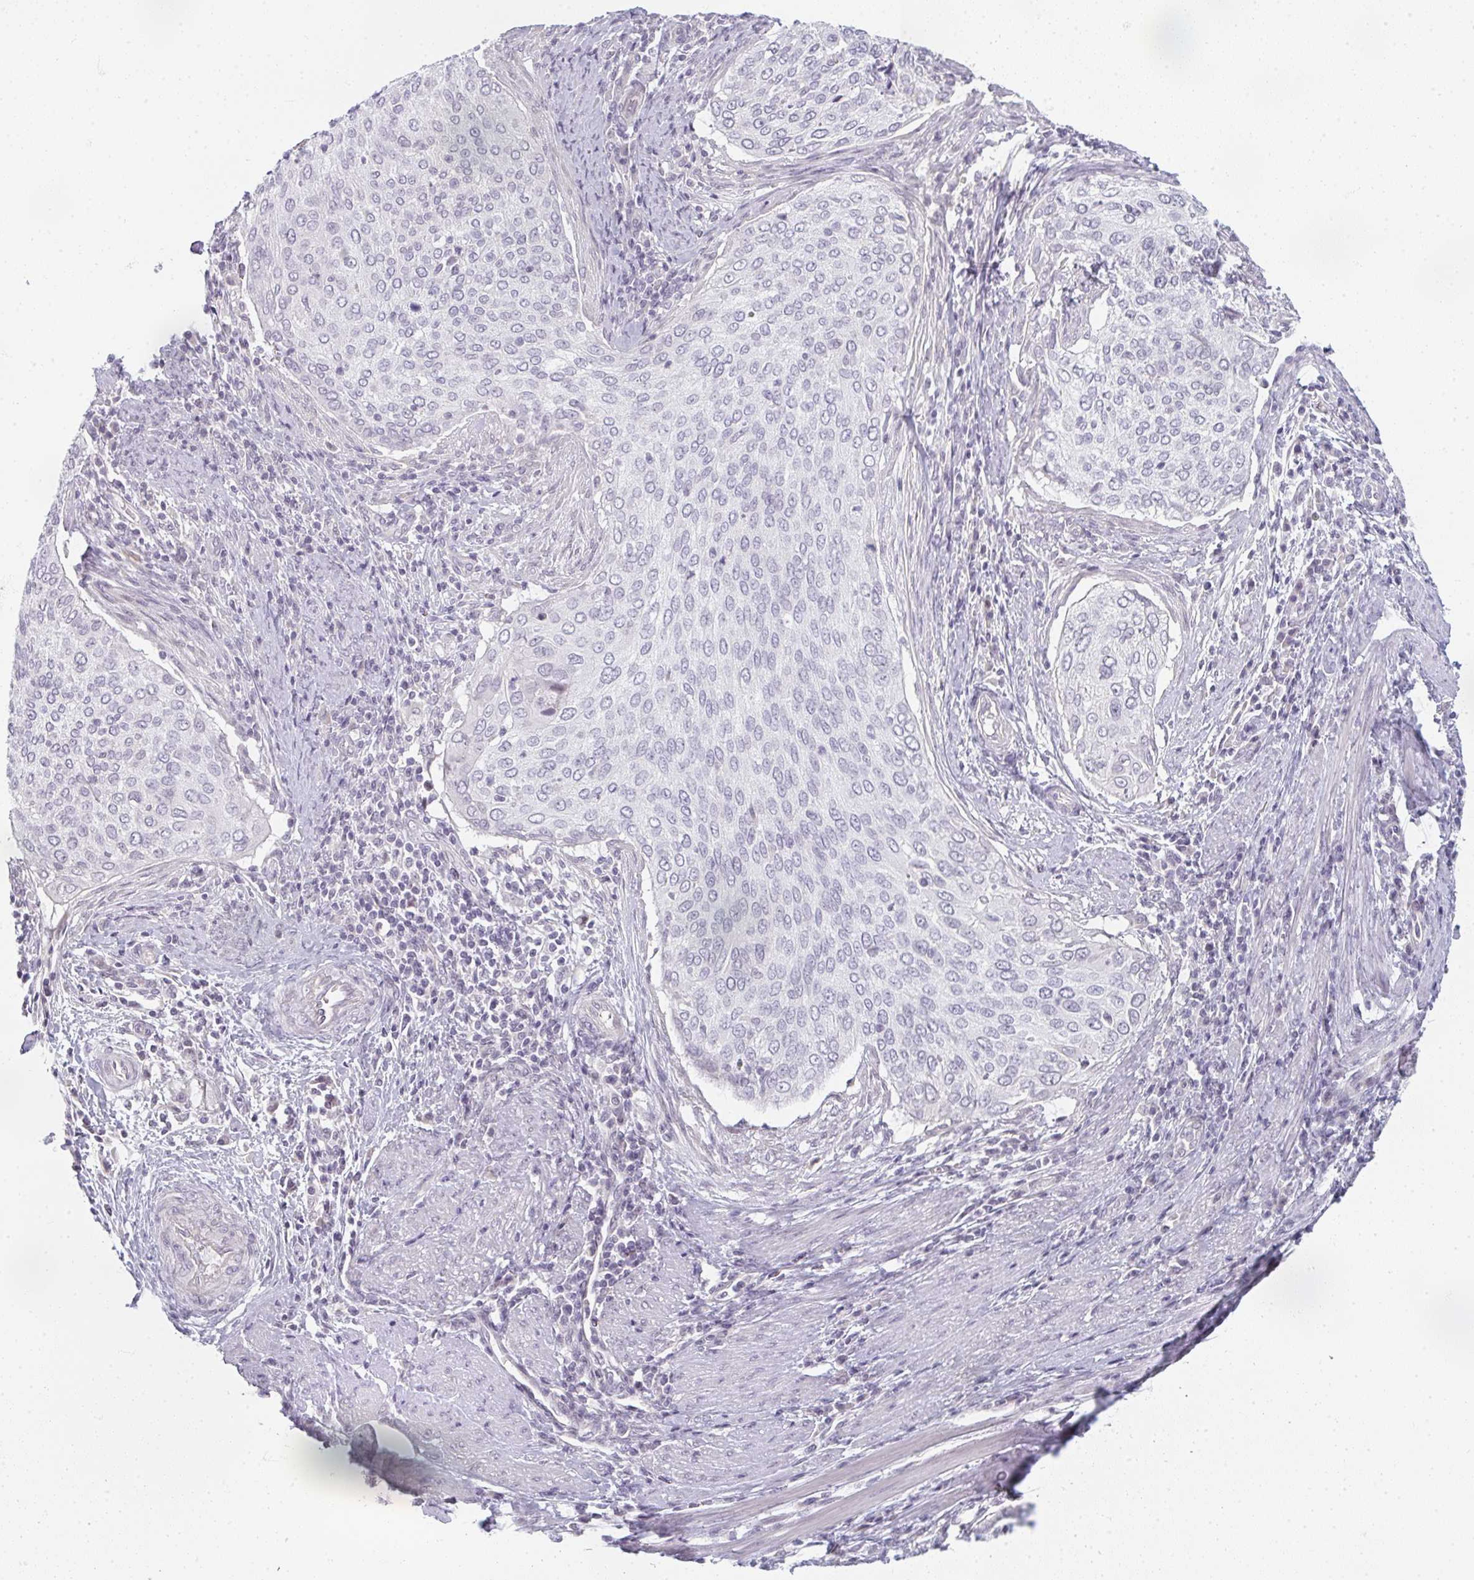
{"staining": {"intensity": "negative", "quantity": "none", "location": "none"}, "tissue": "cervical cancer", "cell_type": "Tumor cells", "image_type": "cancer", "snomed": [{"axis": "morphology", "description": "Squamous cell carcinoma, NOS"}, {"axis": "topography", "description": "Cervix"}], "caption": "This is an immunohistochemistry histopathology image of human cervical cancer (squamous cell carcinoma). There is no expression in tumor cells.", "gene": "RBBP6", "patient": {"sex": "female", "age": 38}}